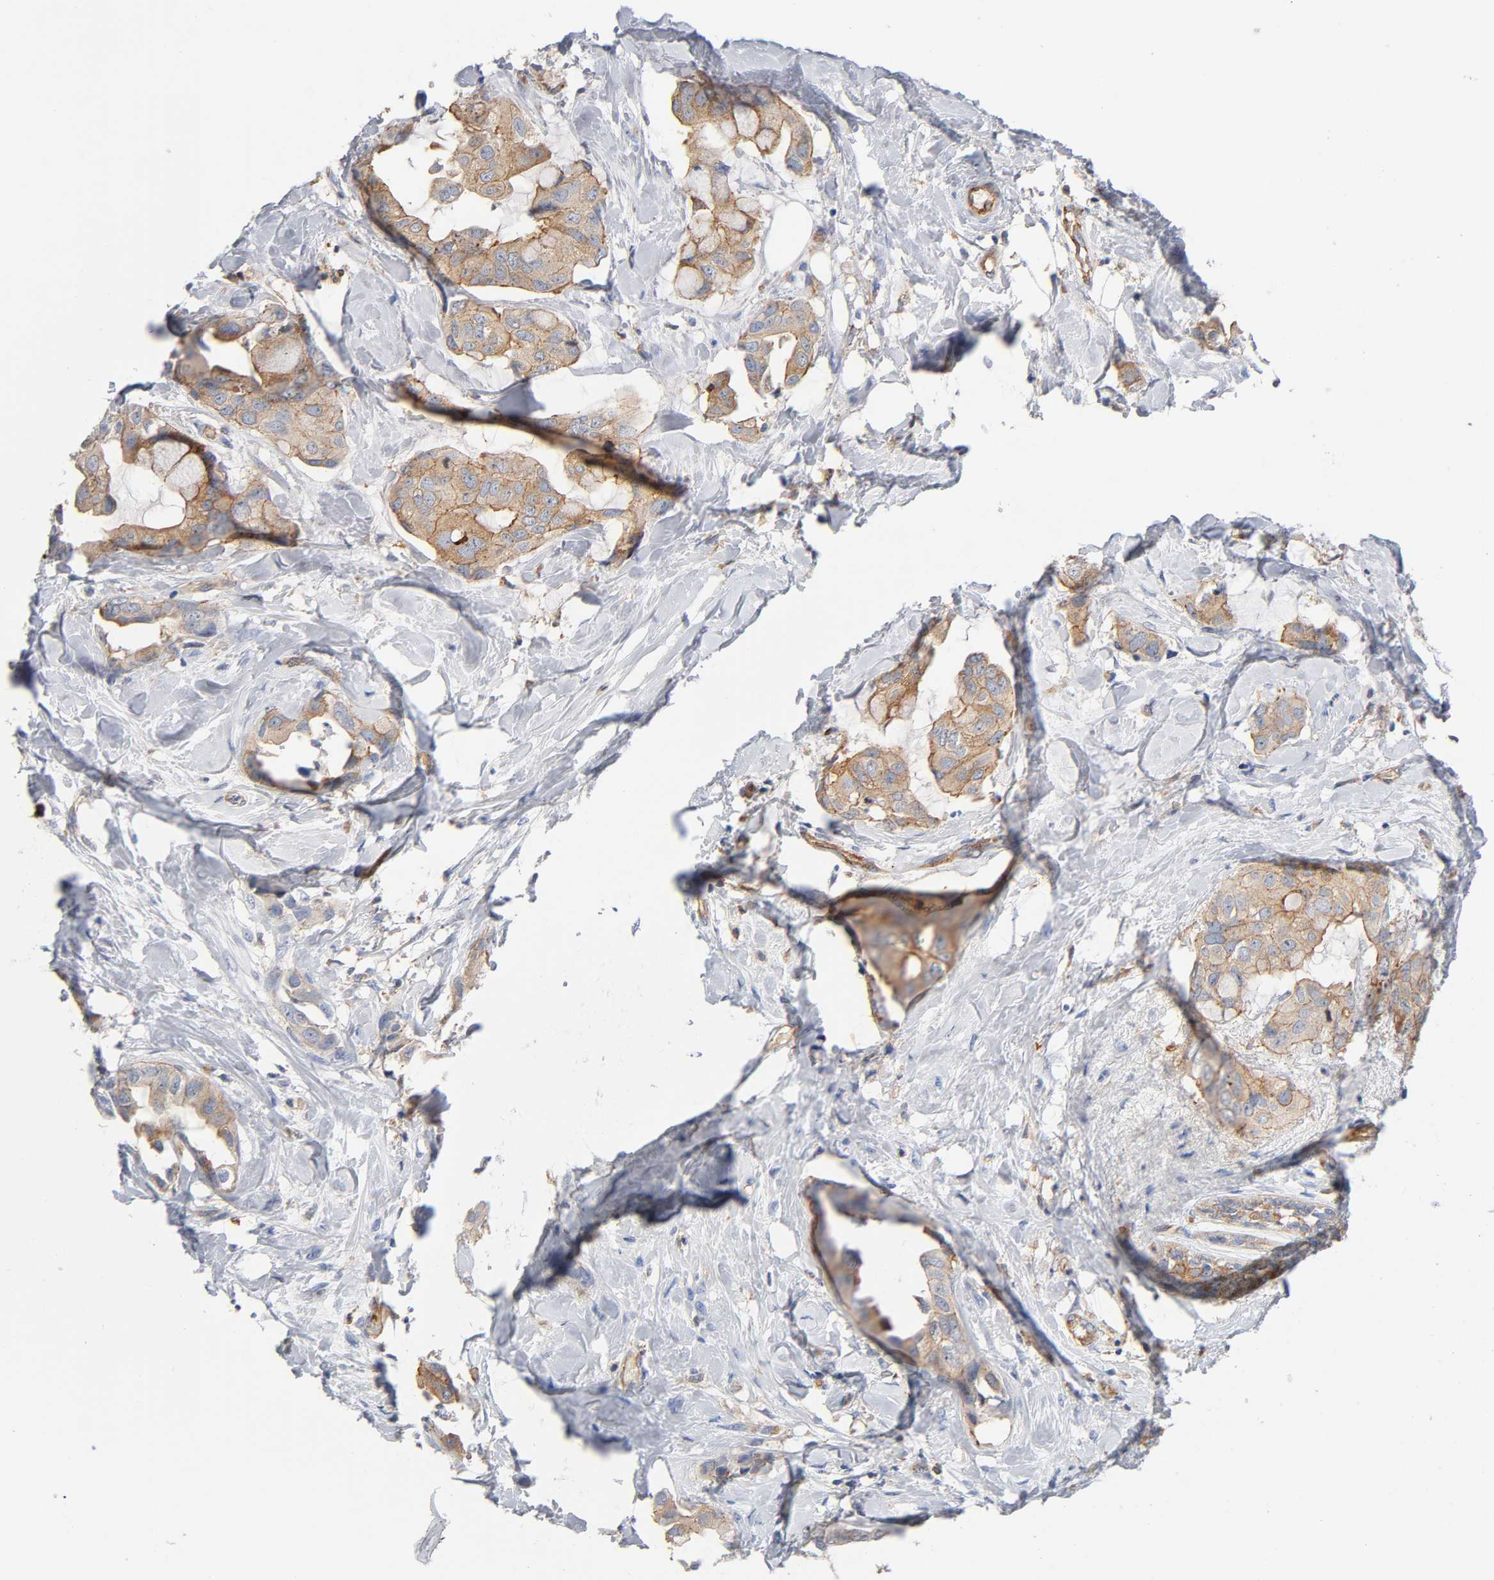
{"staining": {"intensity": "moderate", "quantity": ">75%", "location": "cytoplasmic/membranous"}, "tissue": "breast cancer", "cell_type": "Tumor cells", "image_type": "cancer", "snomed": [{"axis": "morphology", "description": "Duct carcinoma"}, {"axis": "topography", "description": "Breast"}], "caption": "High-power microscopy captured an IHC histopathology image of breast cancer, revealing moderate cytoplasmic/membranous staining in approximately >75% of tumor cells.", "gene": "CD2AP", "patient": {"sex": "female", "age": 40}}